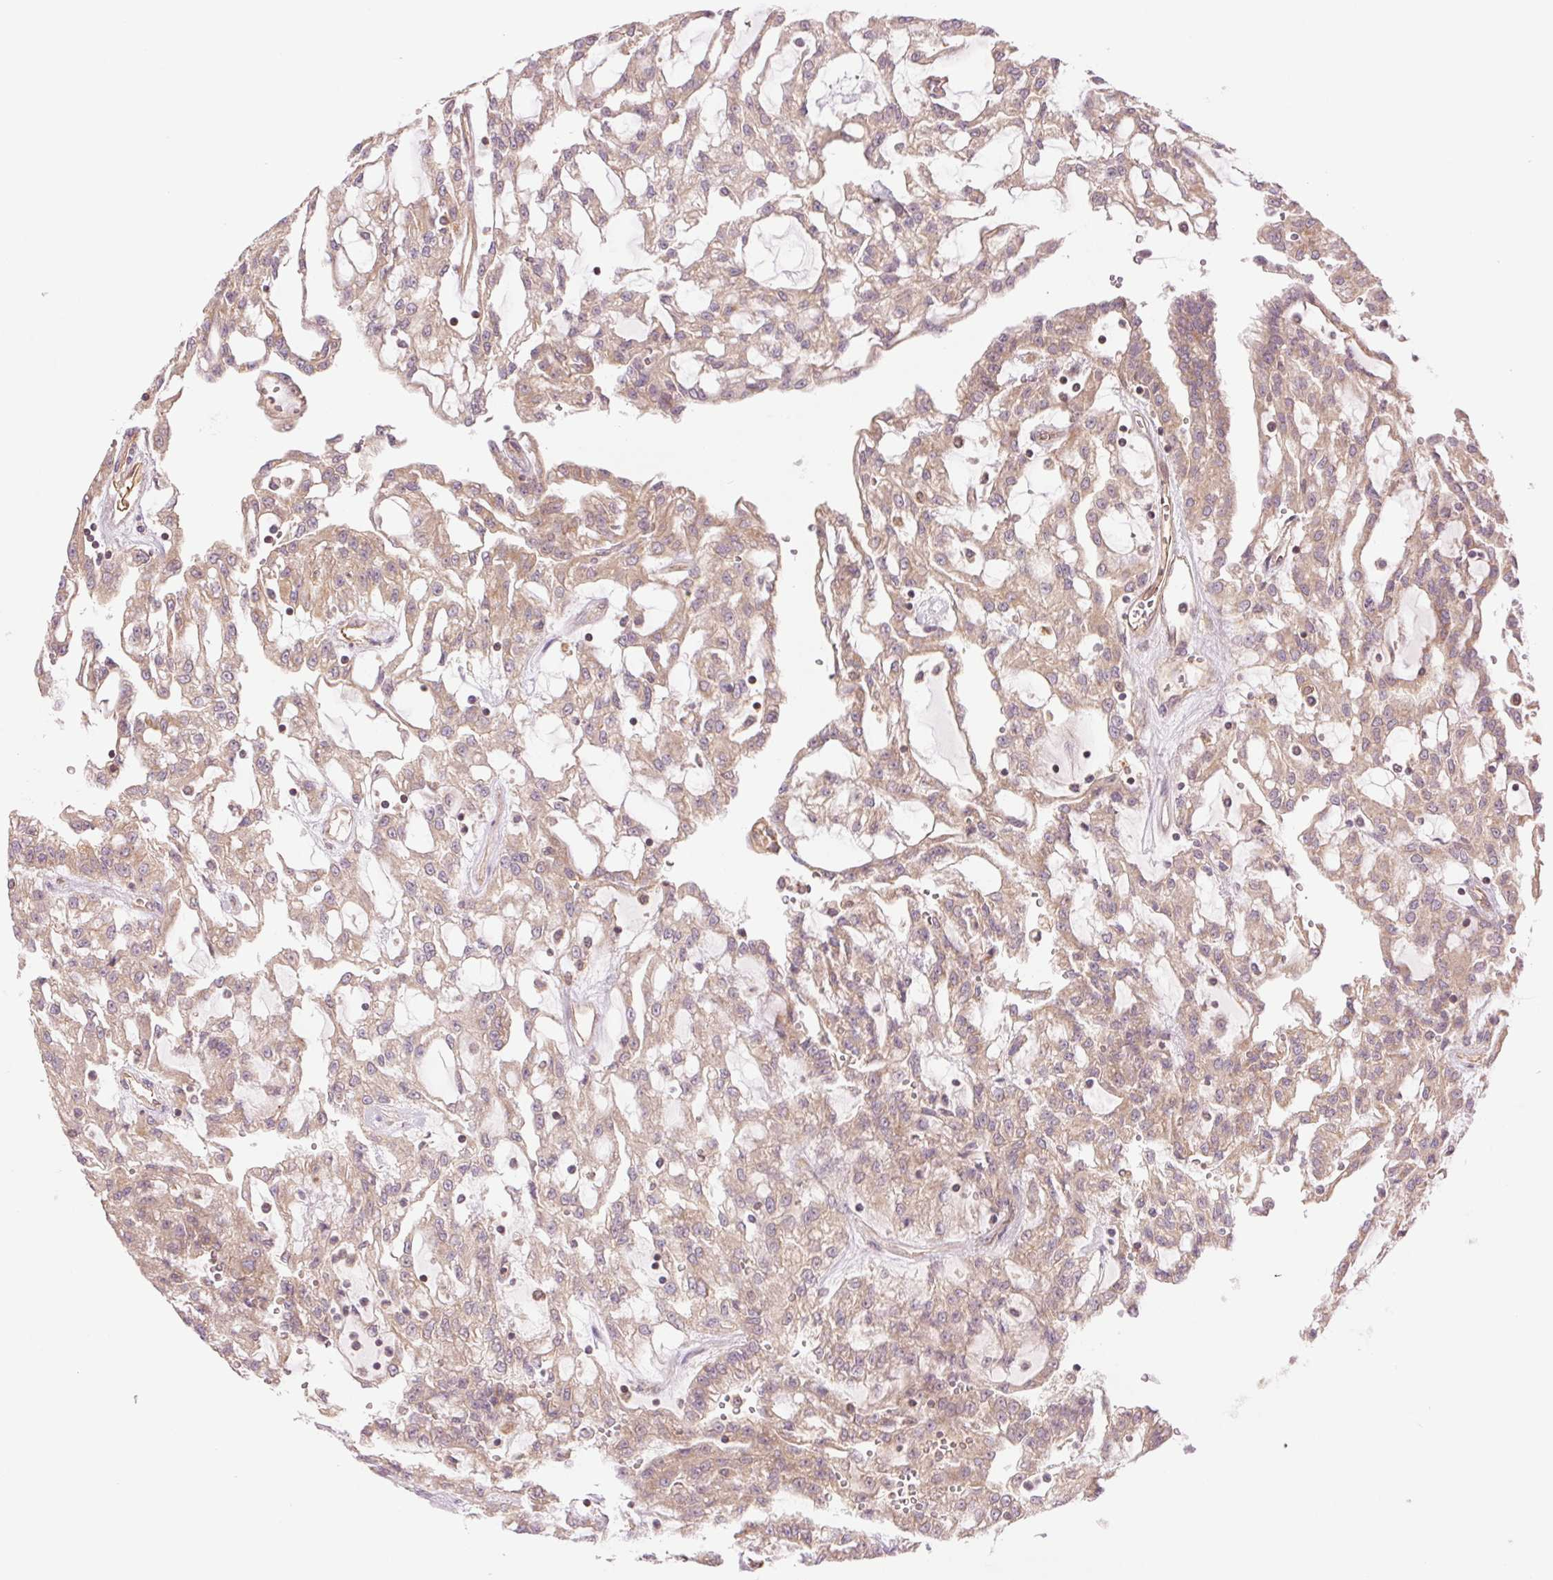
{"staining": {"intensity": "weak", "quantity": ">75%", "location": "cytoplasmic/membranous"}, "tissue": "renal cancer", "cell_type": "Tumor cells", "image_type": "cancer", "snomed": [{"axis": "morphology", "description": "Adenocarcinoma, NOS"}, {"axis": "topography", "description": "Kidney"}], "caption": "A brown stain labels weak cytoplasmic/membranous expression of a protein in human adenocarcinoma (renal) tumor cells.", "gene": "STARD7", "patient": {"sex": "male", "age": 63}}